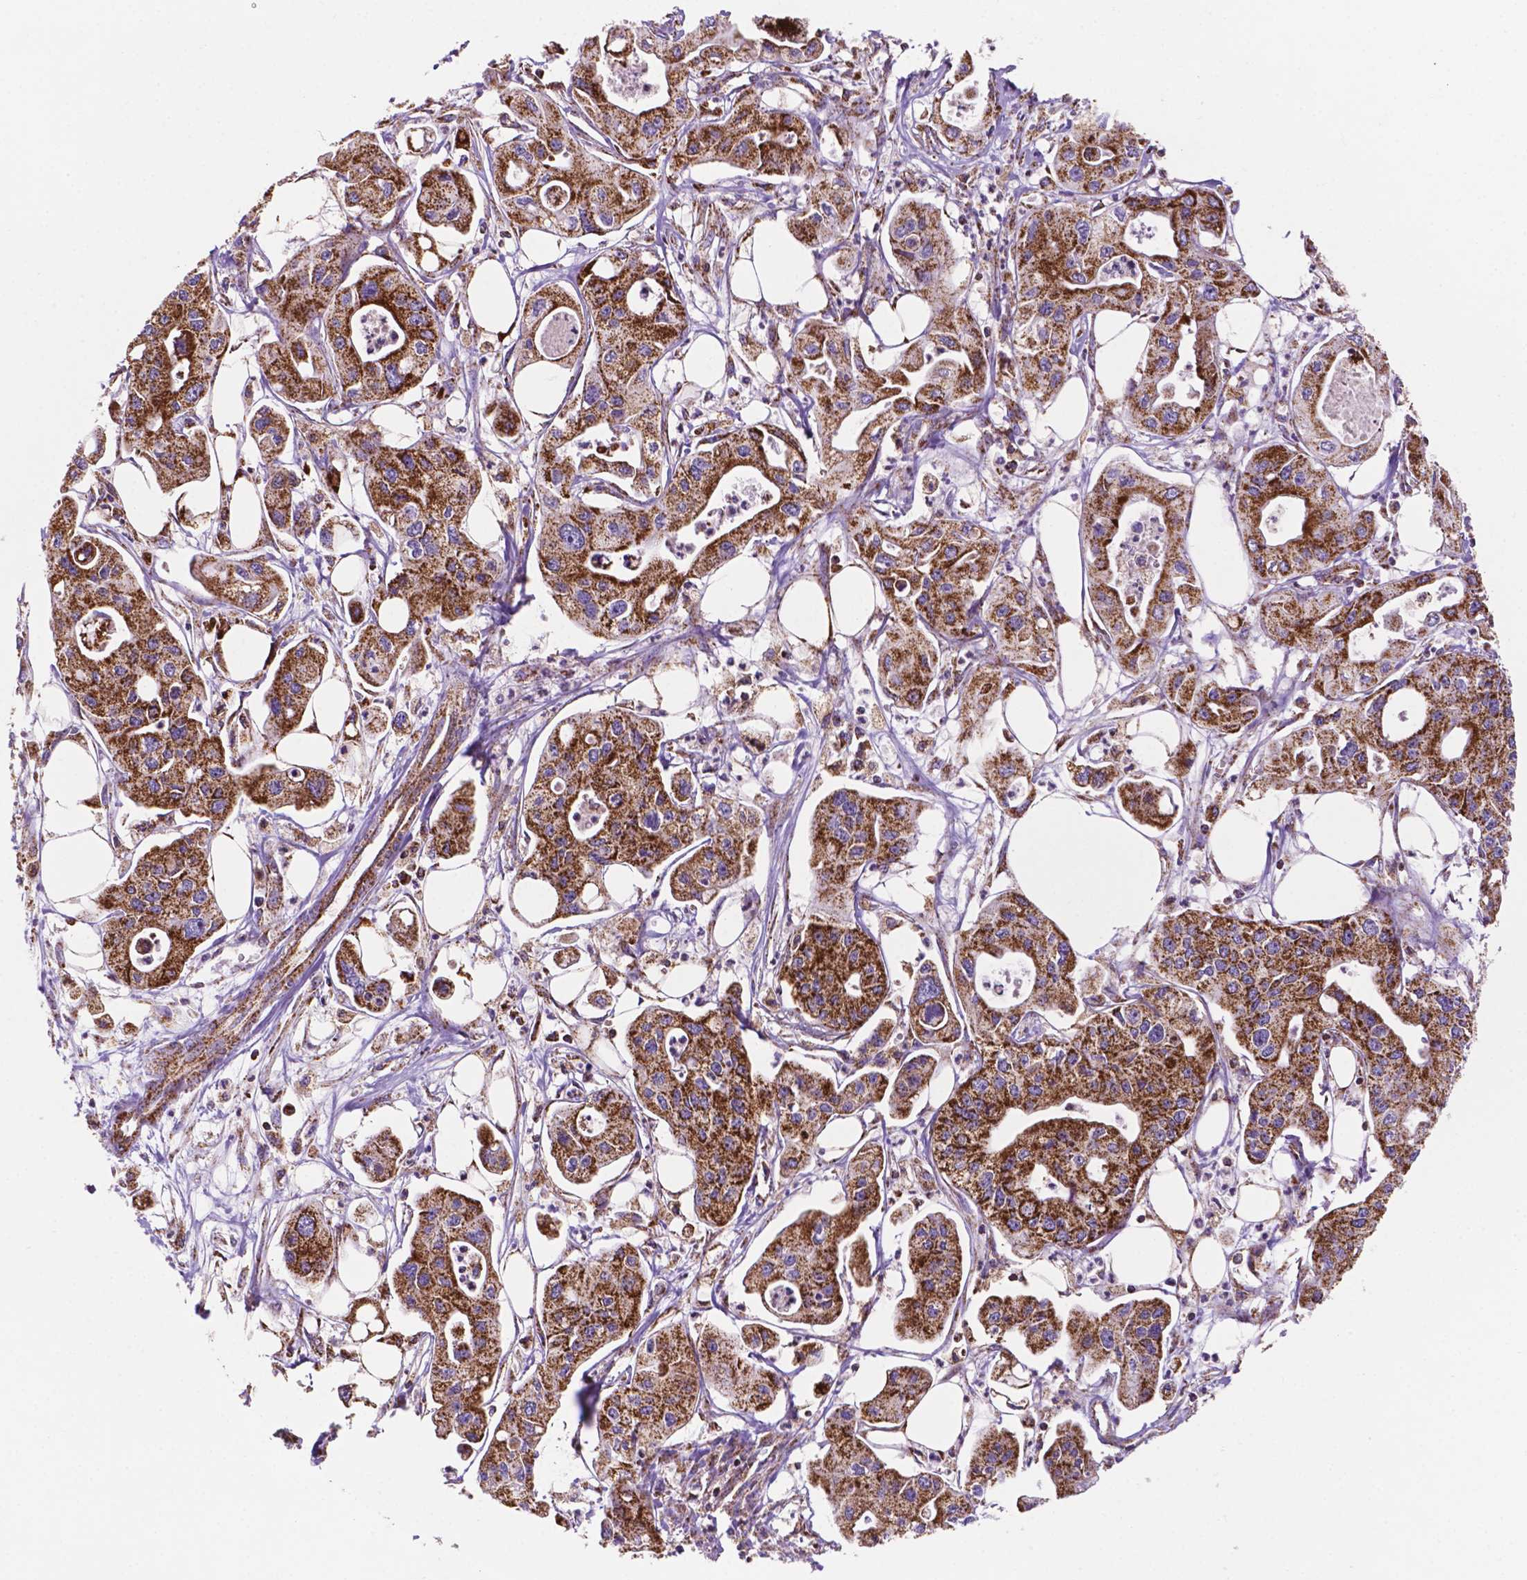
{"staining": {"intensity": "strong", "quantity": ">75%", "location": "cytoplasmic/membranous"}, "tissue": "pancreatic cancer", "cell_type": "Tumor cells", "image_type": "cancer", "snomed": [{"axis": "morphology", "description": "Adenocarcinoma, NOS"}, {"axis": "topography", "description": "Pancreas"}], "caption": "This image reveals pancreatic adenocarcinoma stained with immunohistochemistry to label a protein in brown. The cytoplasmic/membranous of tumor cells show strong positivity for the protein. Nuclei are counter-stained blue.", "gene": "HSPD1", "patient": {"sex": "male", "age": 70}}